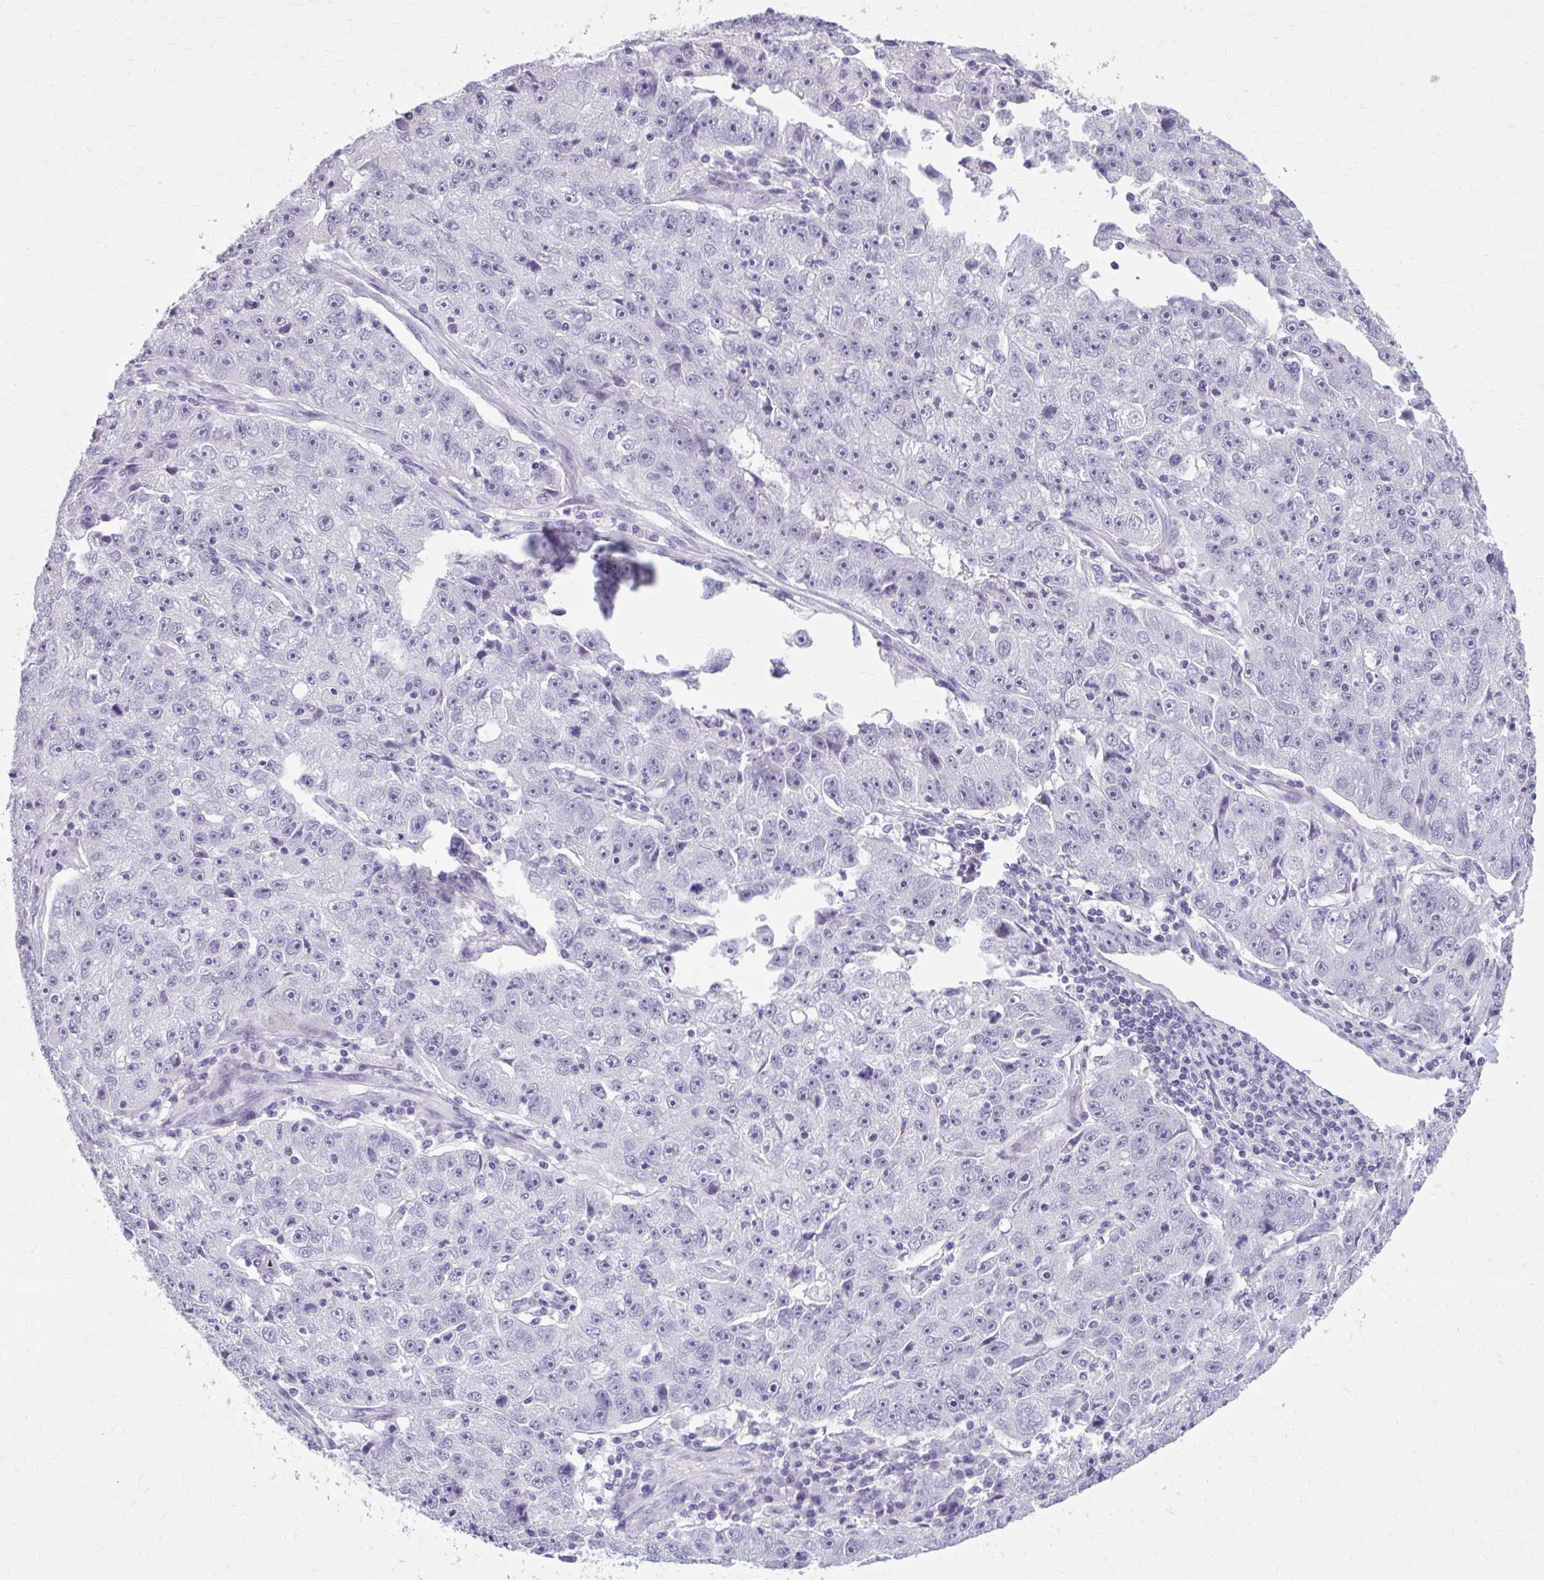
{"staining": {"intensity": "negative", "quantity": "none", "location": "none"}, "tissue": "lung cancer", "cell_type": "Tumor cells", "image_type": "cancer", "snomed": [{"axis": "morphology", "description": "Normal morphology"}, {"axis": "morphology", "description": "Adenocarcinoma, NOS"}, {"axis": "topography", "description": "Lymph node"}, {"axis": "topography", "description": "Lung"}], "caption": "Tumor cells are negative for protein expression in human adenocarcinoma (lung).", "gene": "OR4B1", "patient": {"sex": "female", "age": 57}}